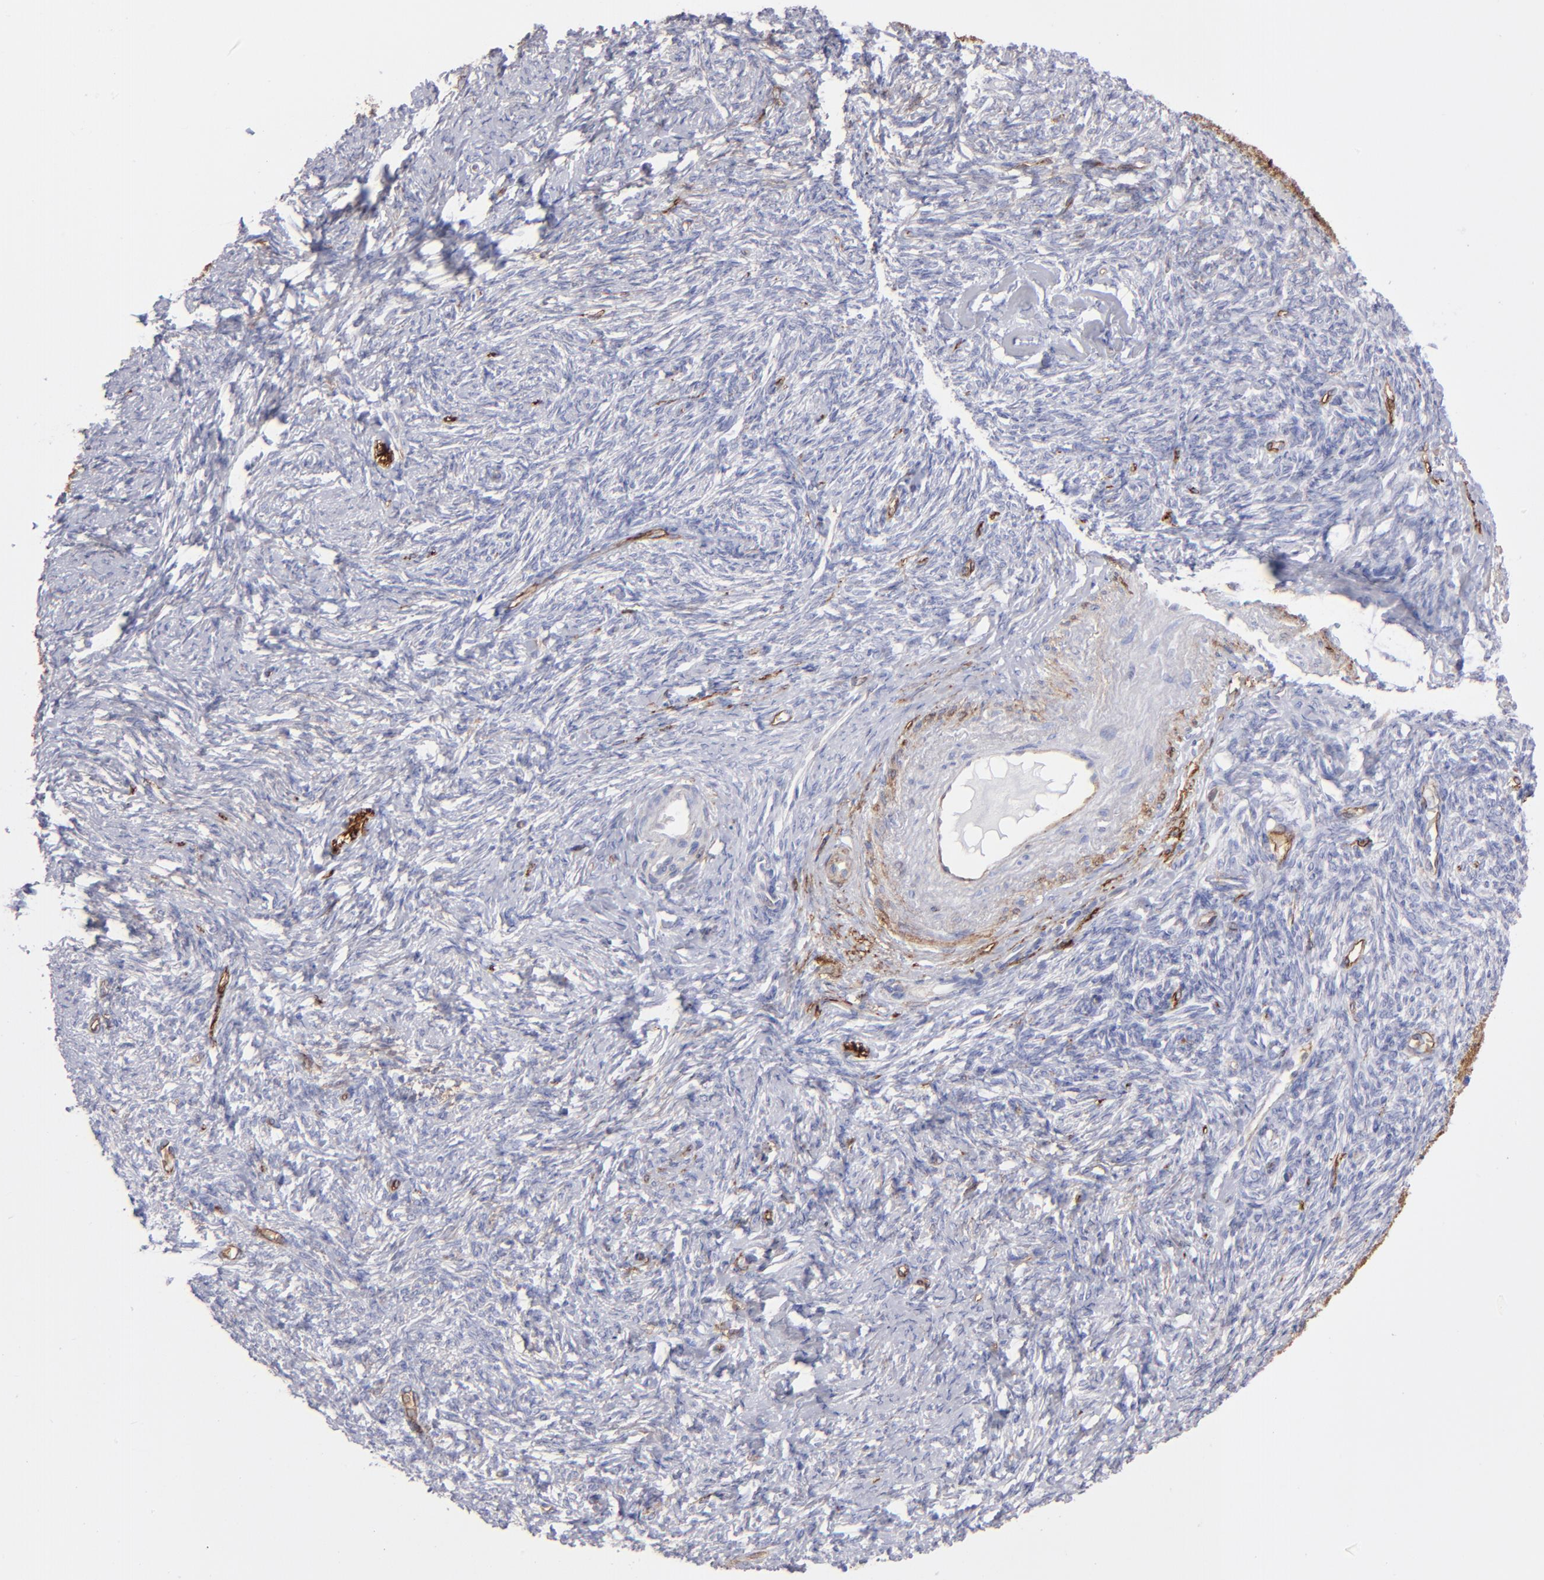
{"staining": {"intensity": "negative", "quantity": "none", "location": "none"}, "tissue": "ovarian cancer", "cell_type": "Tumor cells", "image_type": "cancer", "snomed": [{"axis": "morphology", "description": "Normal tissue, NOS"}, {"axis": "morphology", "description": "Cystadenocarcinoma, serous, NOS"}, {"axis": "topography", "description": "Ovary"}], "caption": "The image shows no staining of tumor cells in ovarian cancer.", "gene": "AHNAK2", "patient": {"sex": "female", "age": 62}}